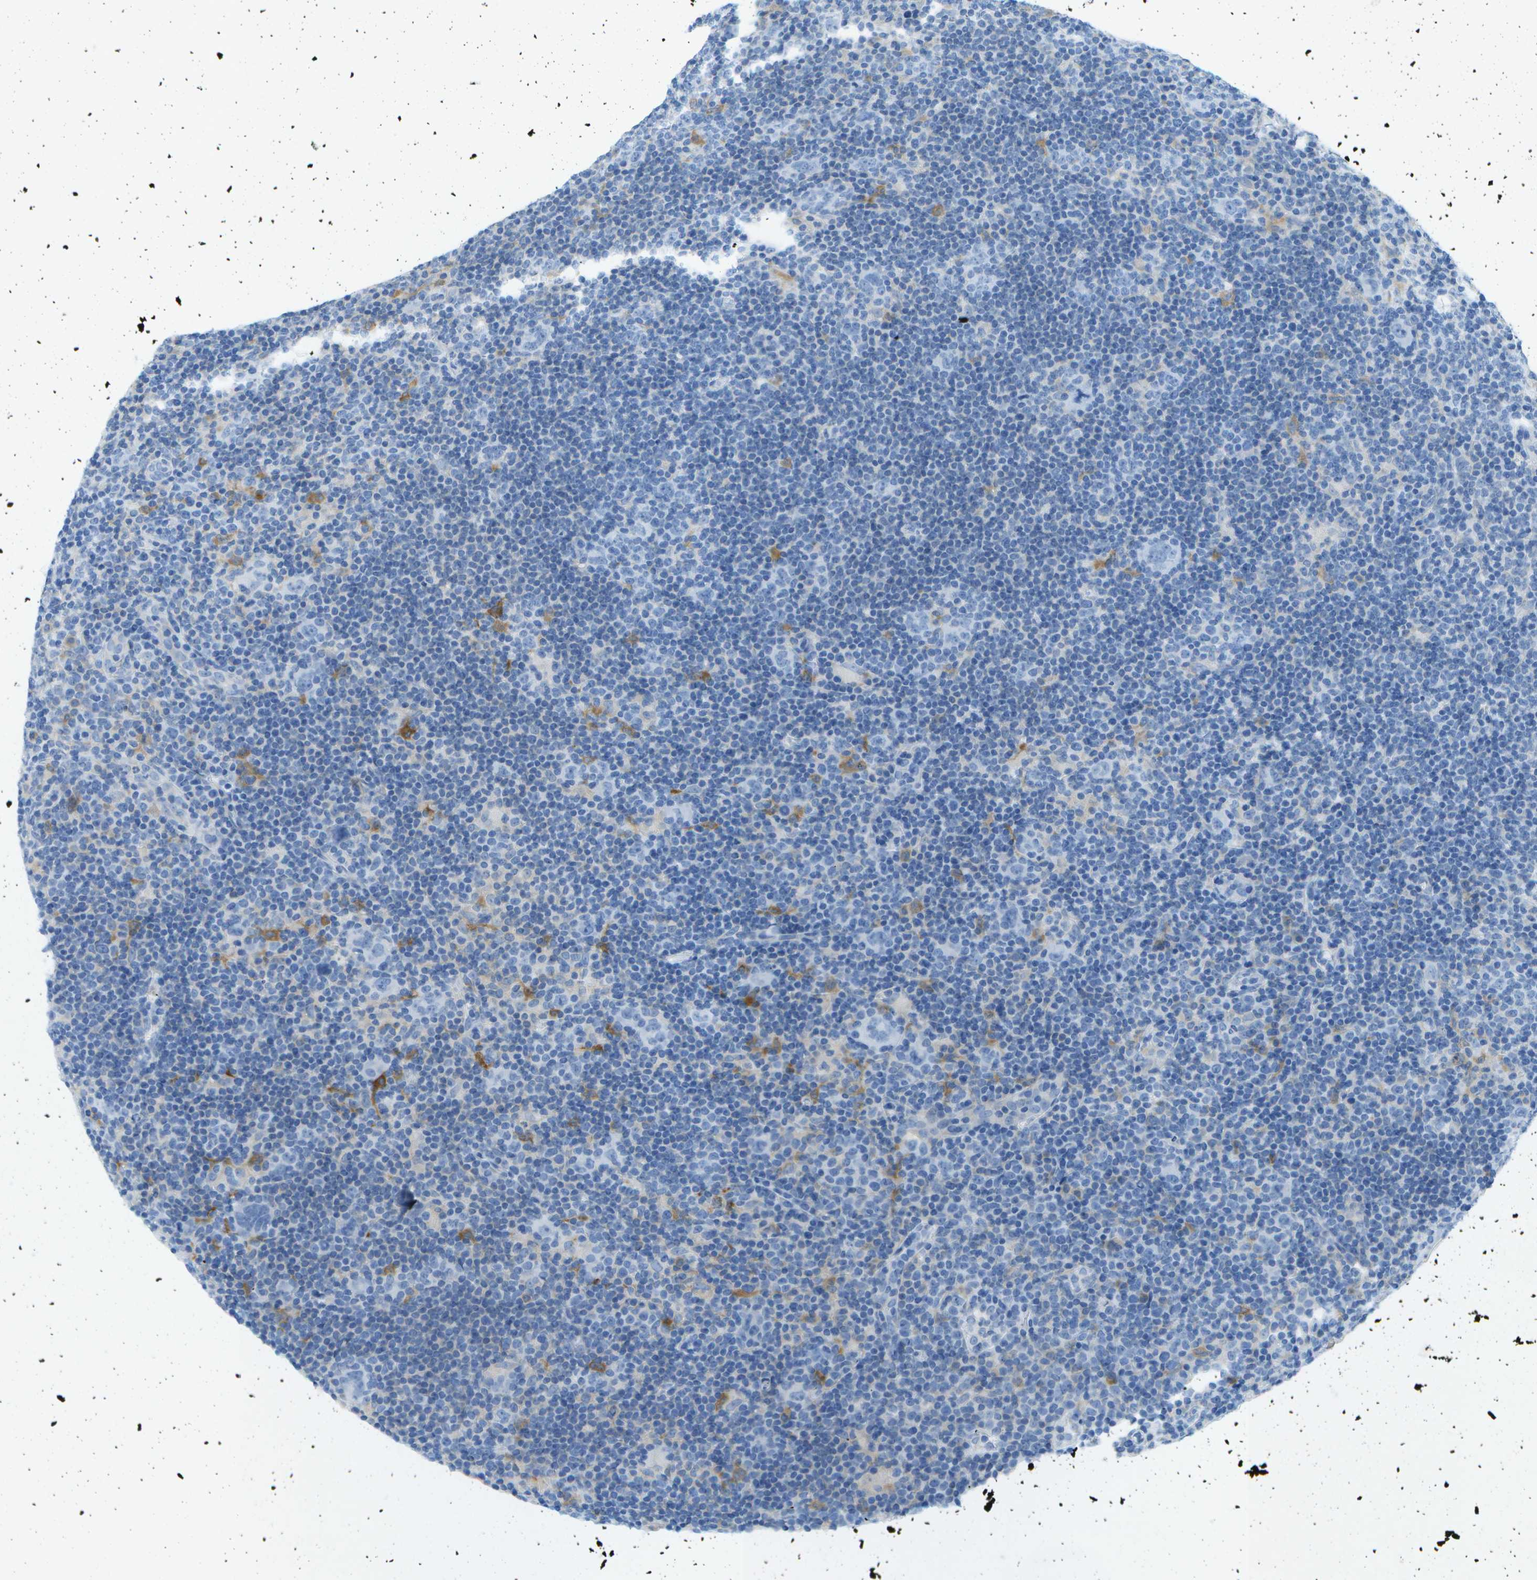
{"staining": {"intensity": "negative", "quantity": "none", "location": "none"}, "tissue": "lymphoma", "cell_type": "Tumor cells", "image_type": "cancer", "snomed": [{"axis": "morphology", "description": "Hodgkin's disease, NOS"}, {"axis": "topography", "description": "Lymph node"}], "caption": "A high-resolution image shows immunohistochemistry staining of Hodgkin's disease, which shows no significant staining in tumor cells.", "gene": "WNK2", "patient": {"sex": "female", "age": 57}}